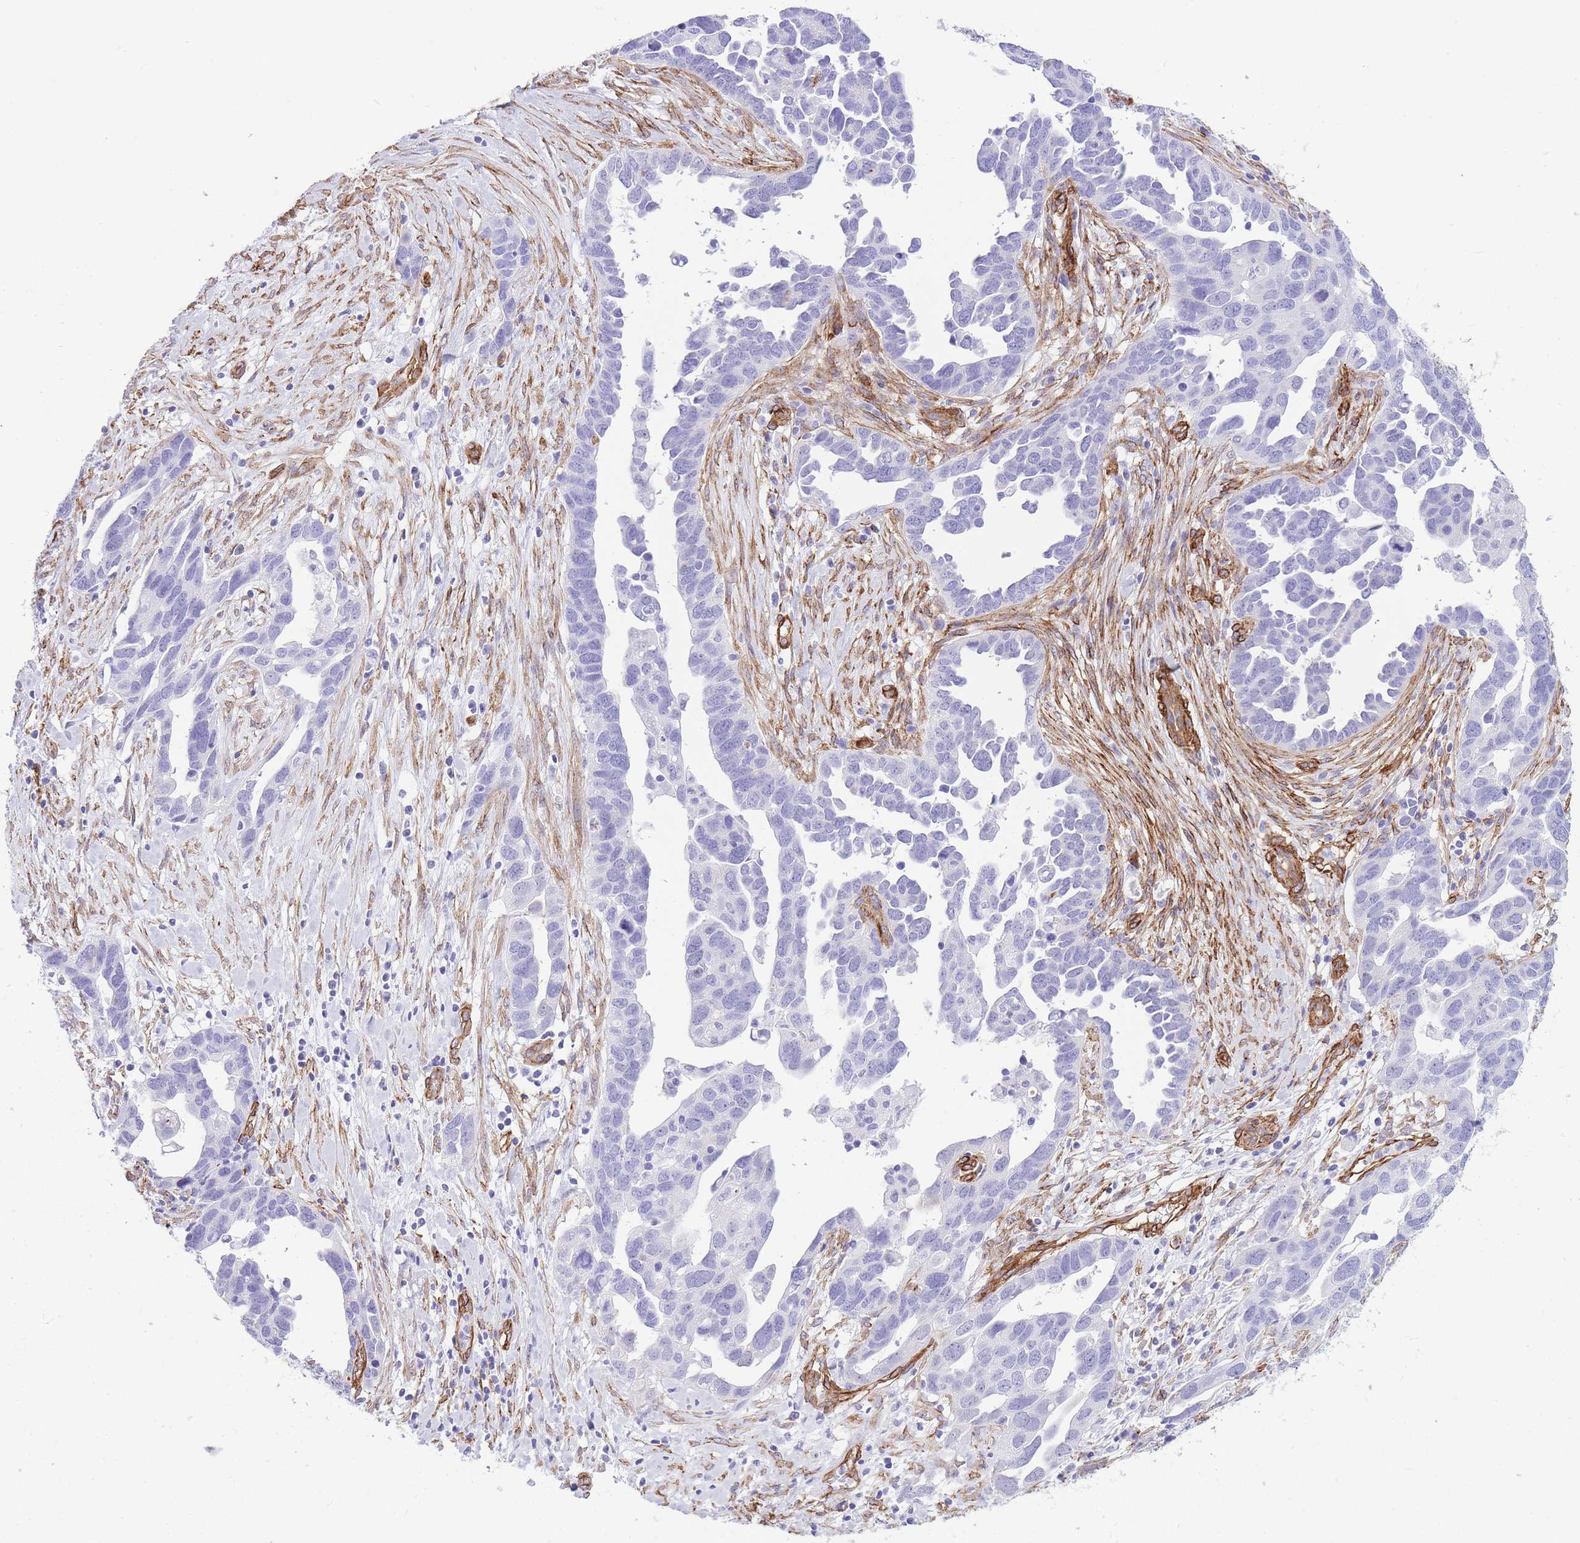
{"staining": {"intensity": "negative", "quantity": "none", "location": "none"}, "tissue": "ovarian cancer", "cell_type": "Tumor cells", "image_type": "cancer", "snomed": [{"axis": "morphology", "description": "Cystadenocarcinoma, serous, NOS"}, {"axis": "topography", "description": "Ovary"}], "caption": "Protein analysis of serous cystadenocarcinoma (ovarian) demonstrates no significant positivity in tumor cells.", "gene": "CAVIN1", "patient": {"sex": "female", "age": 54}}